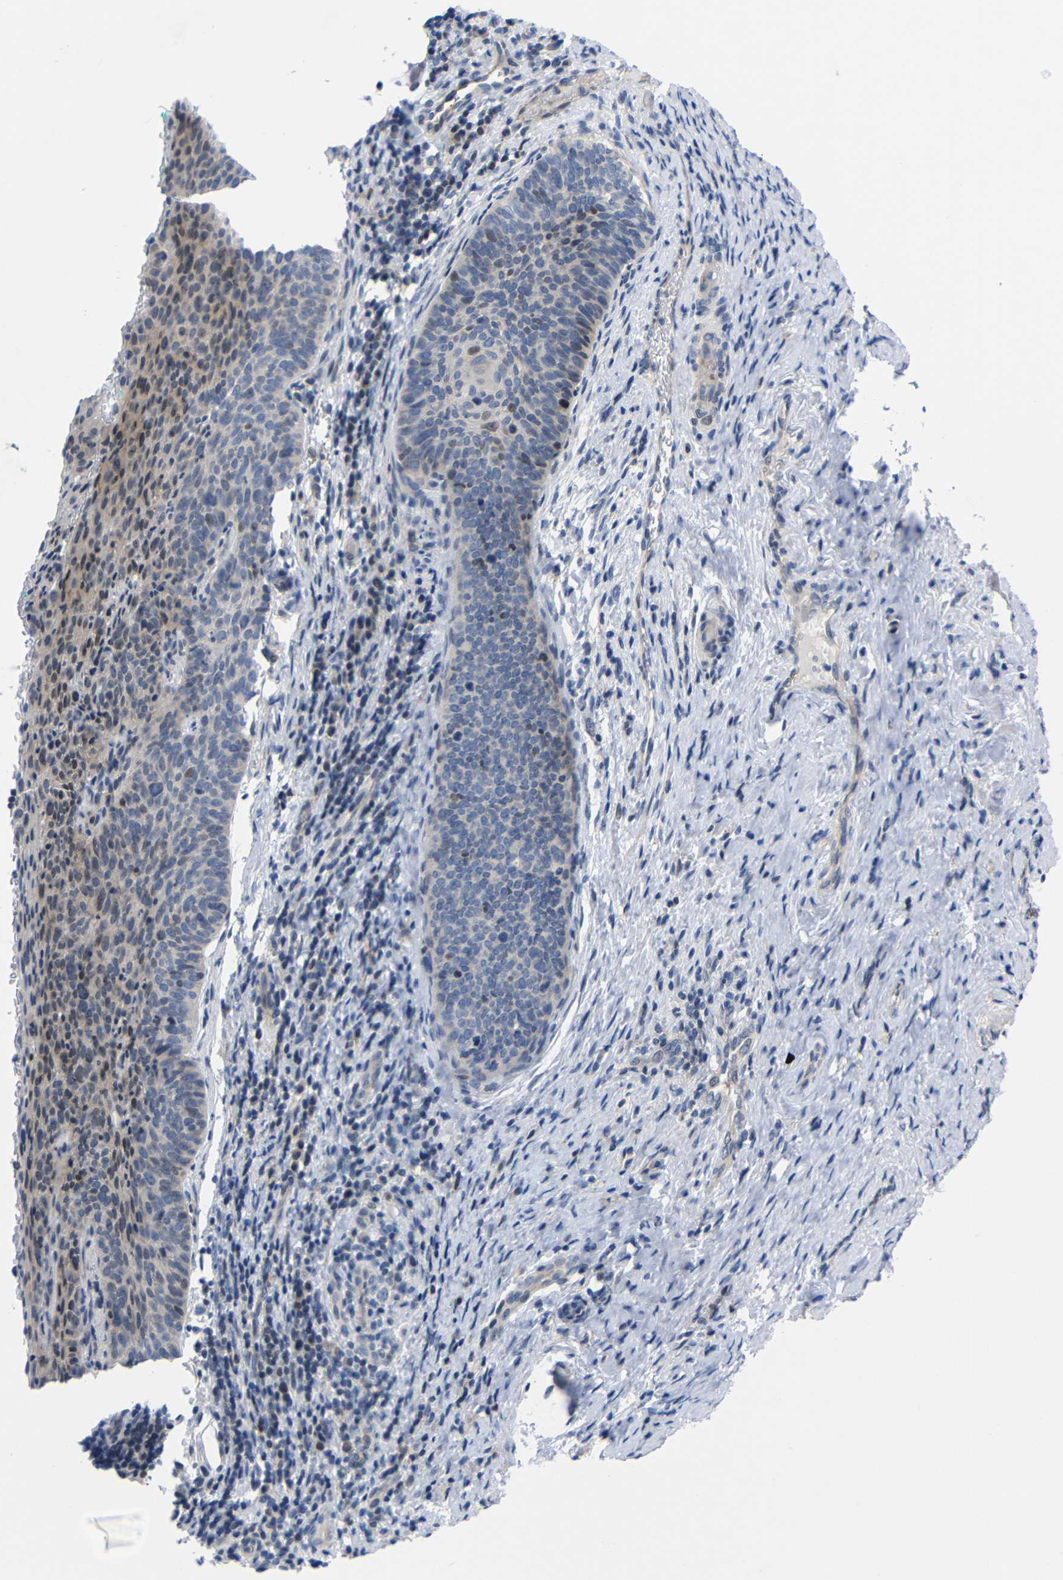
{"staining": {"intensity": "moderate", "quantity": "<25%", "location": "nuclear"}, "tissue": "cervical cancer", "cell_type": "Tumor cells", "image_type": "cancer", "snomed": [{"axis": "morphology", "description": "Squamous cell carcinoma, NOS"}, {"axis": "topography", "description": "Cervix"}], "caption": "Tumor cells reveal moderate nuclear expression in approximately <25% of cells in squamous cell carcinoma (cervical).", "gene": "CMTM1", "patient": {"sex": "female", "age": 33}}